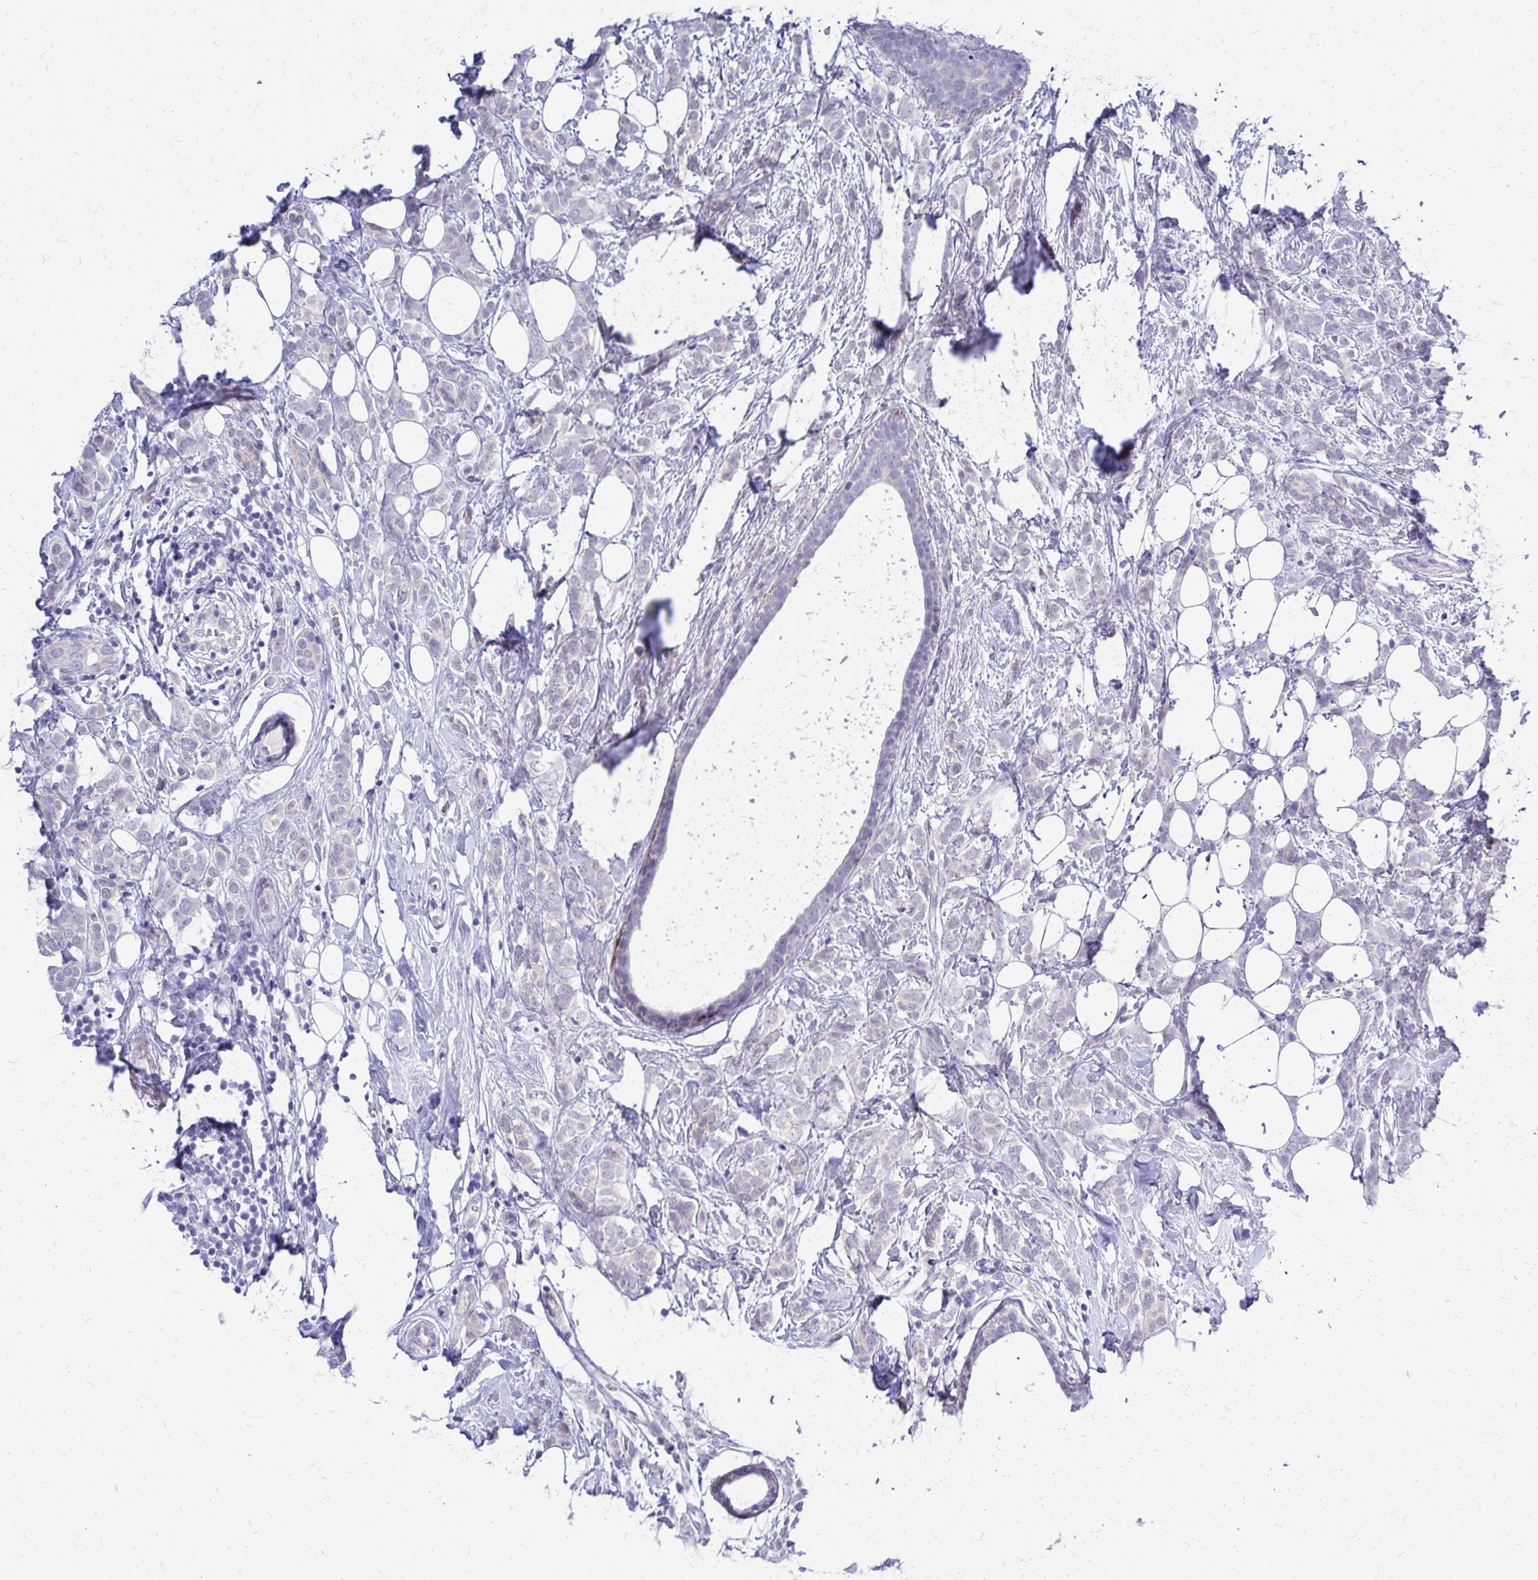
{"staining": {"intensity": "negative", "quantity": "none", "location": "none"}, "tissue": "breast cancer", "cell_type": "Tumor cells", "image_type": "cancer", "snomed": [{"axis": "morphology", "description": "Lobular carcinoma"}, {"axis": "topography", "description": "Breast"}], "caption": "An immunohistochemistry photomicrograph of breast cancer (lobular carcinoma) is shown. There is no staining in tumor cells of breast cancer (lobular carcinoma).", "gene": "ZSWIM9", "patient": {"sex": "female", "age": 49}}